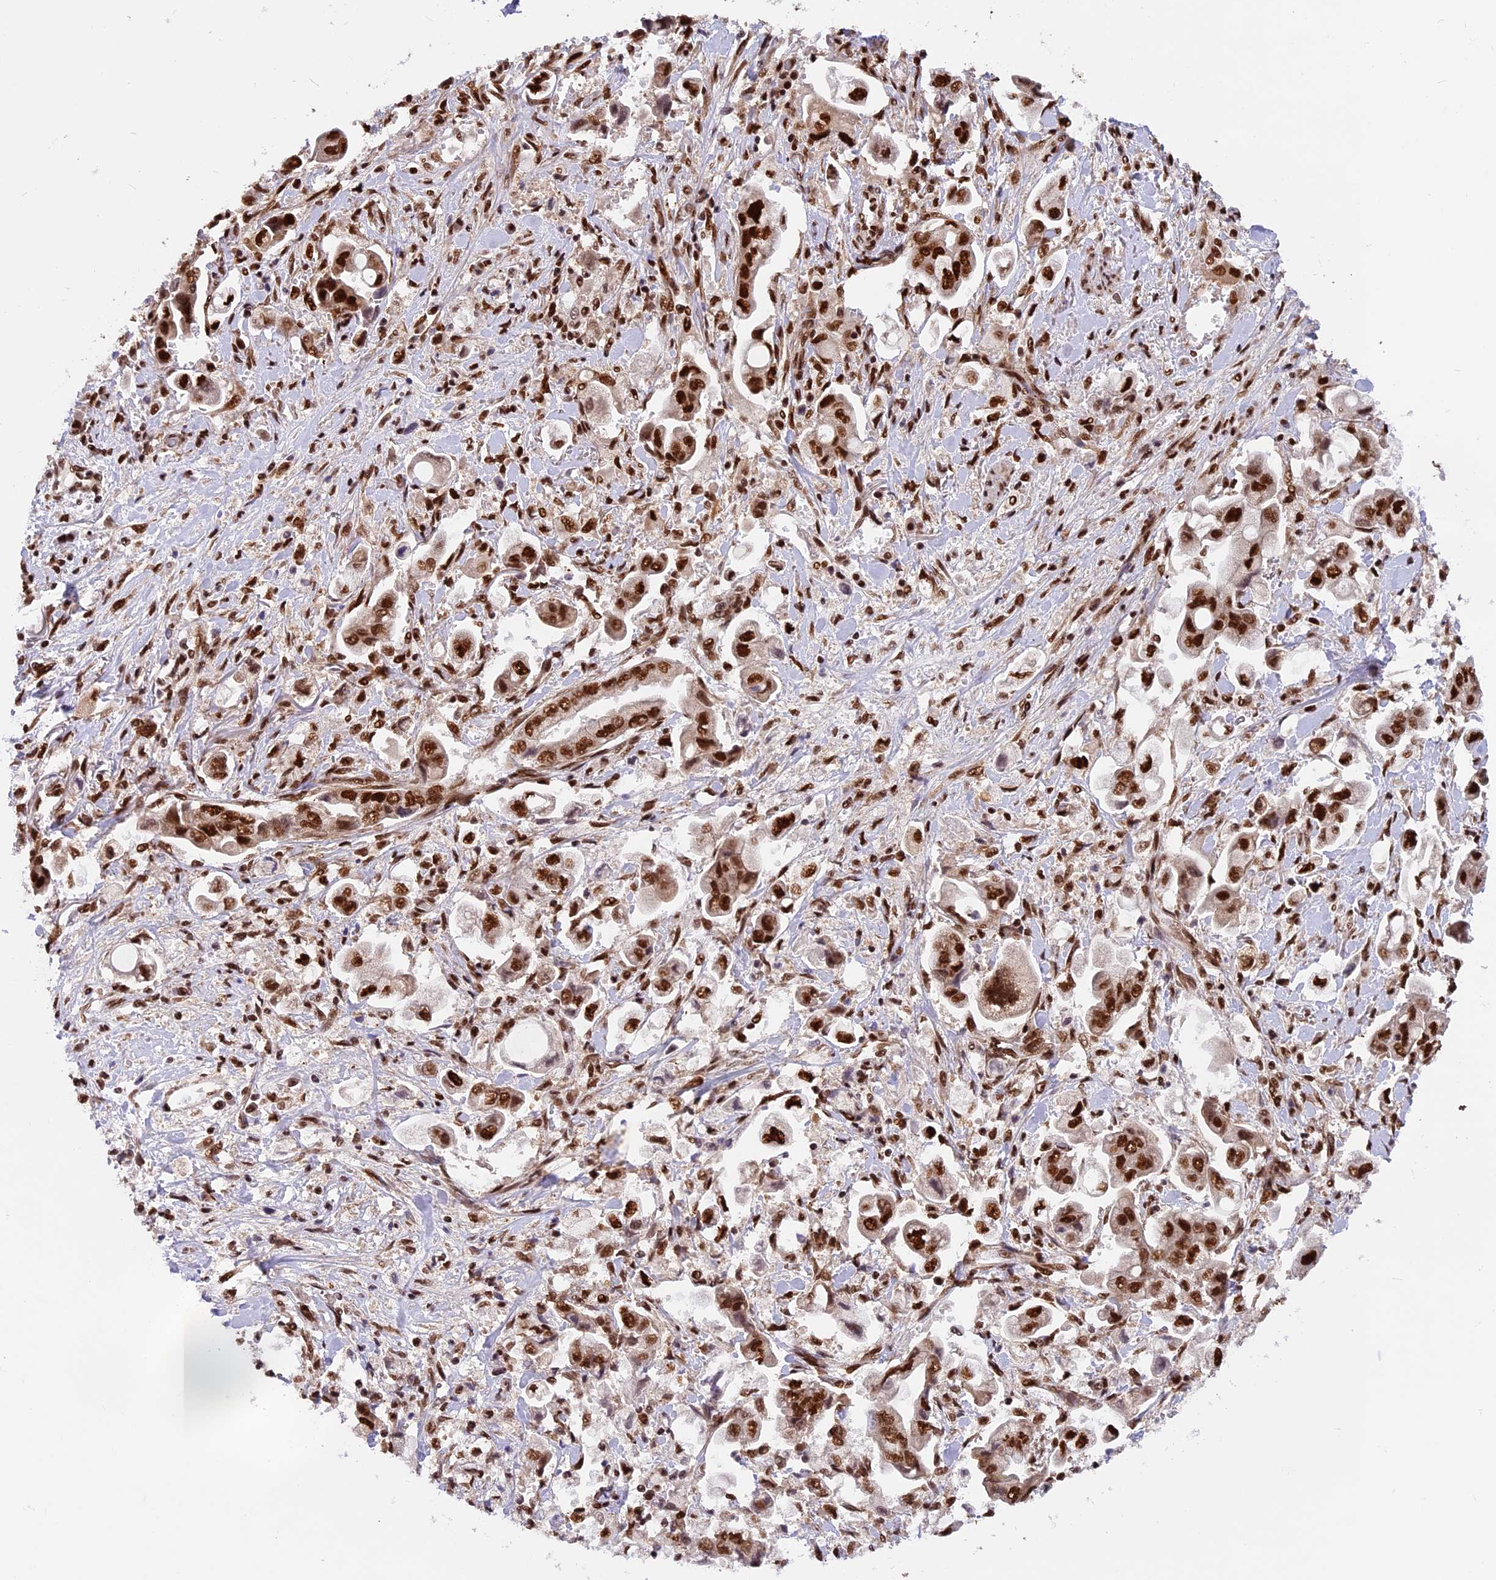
{"staining": {"intensity": "strong", "quantity": ">75%", "location": "nuclear"}, "tissue": "stomach cancer", "cell_type": "Tumor cells", "image_type": "cancer", "snomed": [{"axis": "morphology", "description": "Adenocarcinoma, NOS"}, {"axis": "topography", "description": "Stomach"}], "caption": "Immunohistochemical staining of stomach adenocarcinoma reveals strong nuclear protein staining in about >75% of tumor cells.", "gene": "RAMAC", "patient": {"sex": "male", "age": 62}}